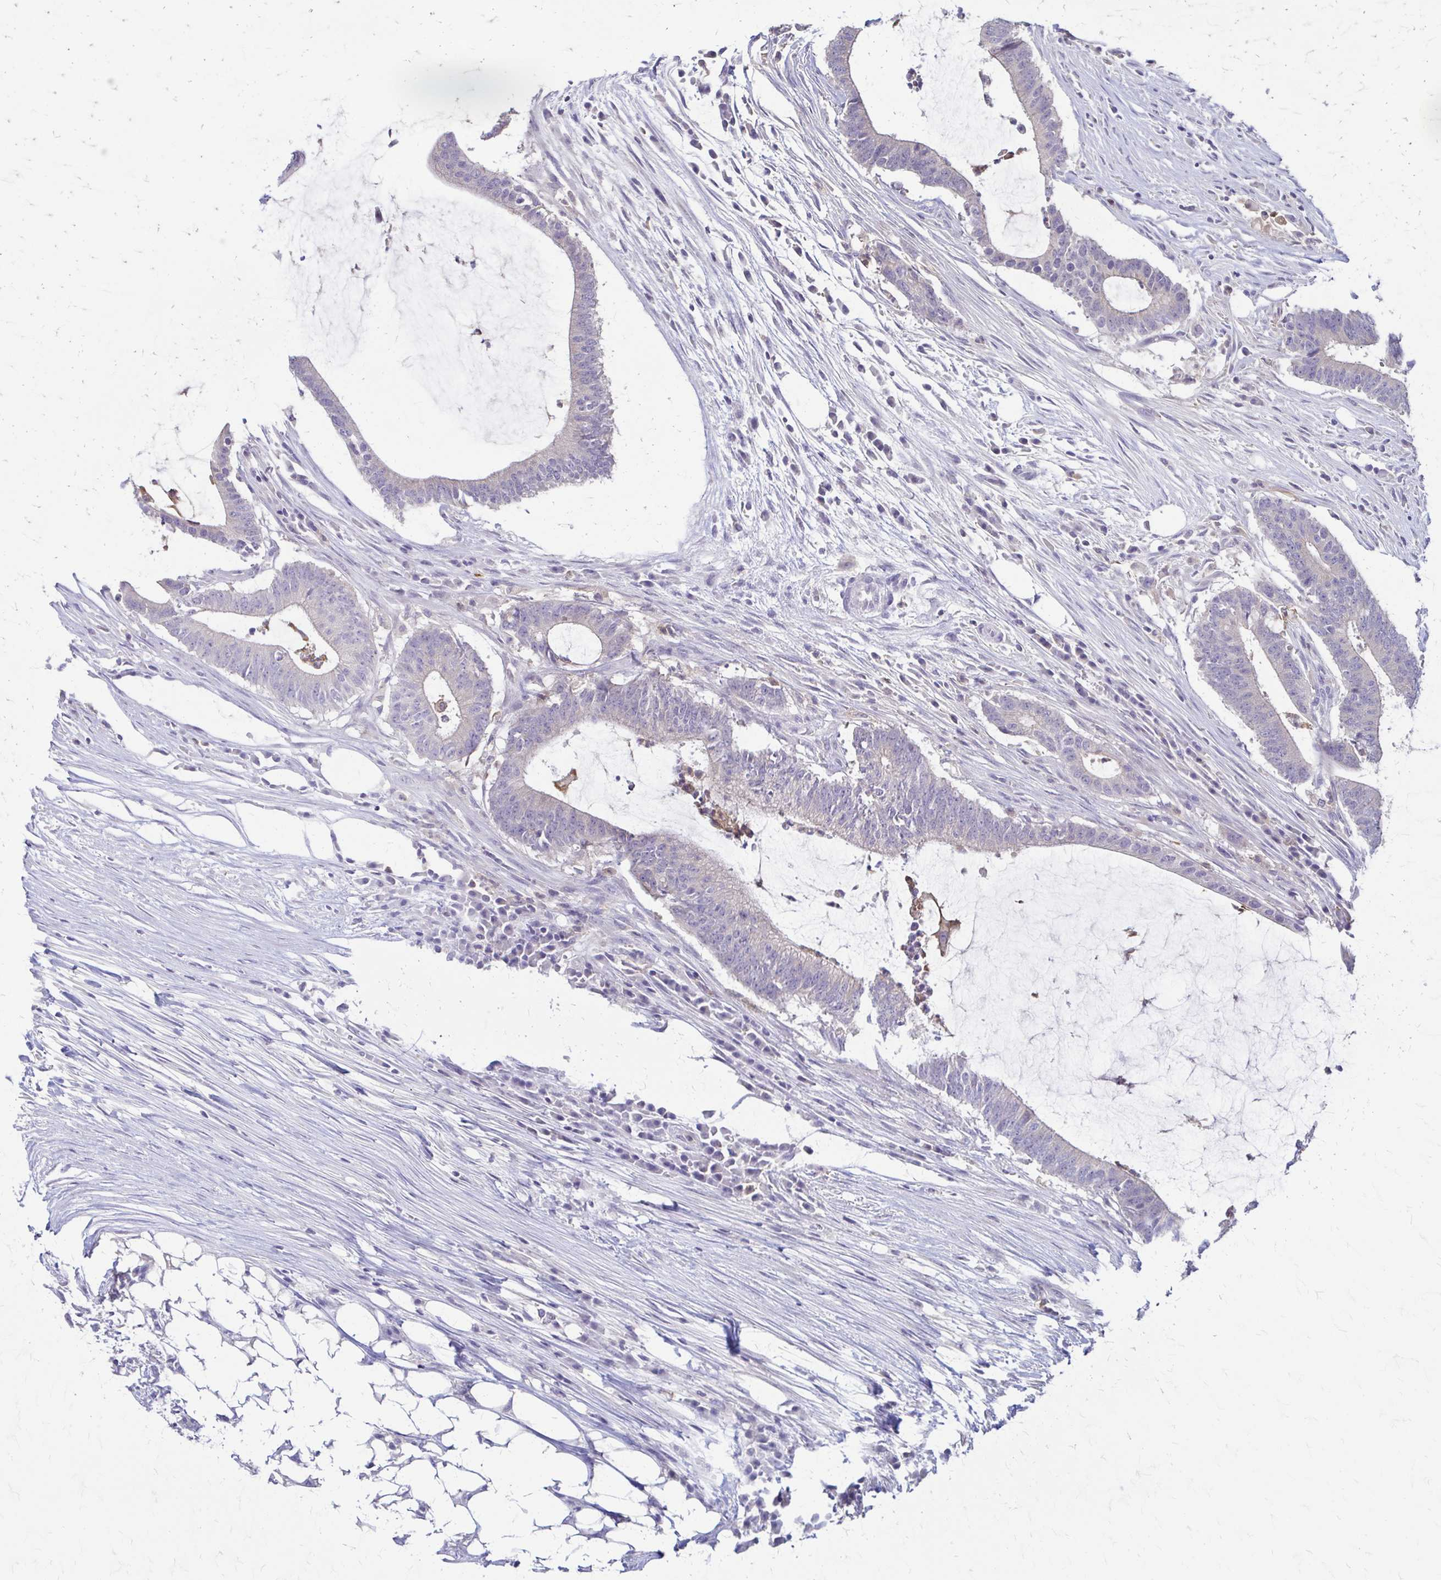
{"staining": {"intensity": "negative", "quantity": "none", "location": "none"}, "tissue": "colorectal cancer", "cell_type": "Tumor cells", "image_type": "cancer", "snomed": [{"axis": "morphology", "description": "Adenocarcinoma, NOS"}, {"axis": "topography", "description": "Colon"}], "caption": "The immunohistochemistry micrograph has no significant positivity in tumor cells of adenocarcinoma (colorectal) tissue.", "gene": "PIK3AP1", "patient": {"sex": "female", "age": 43}}